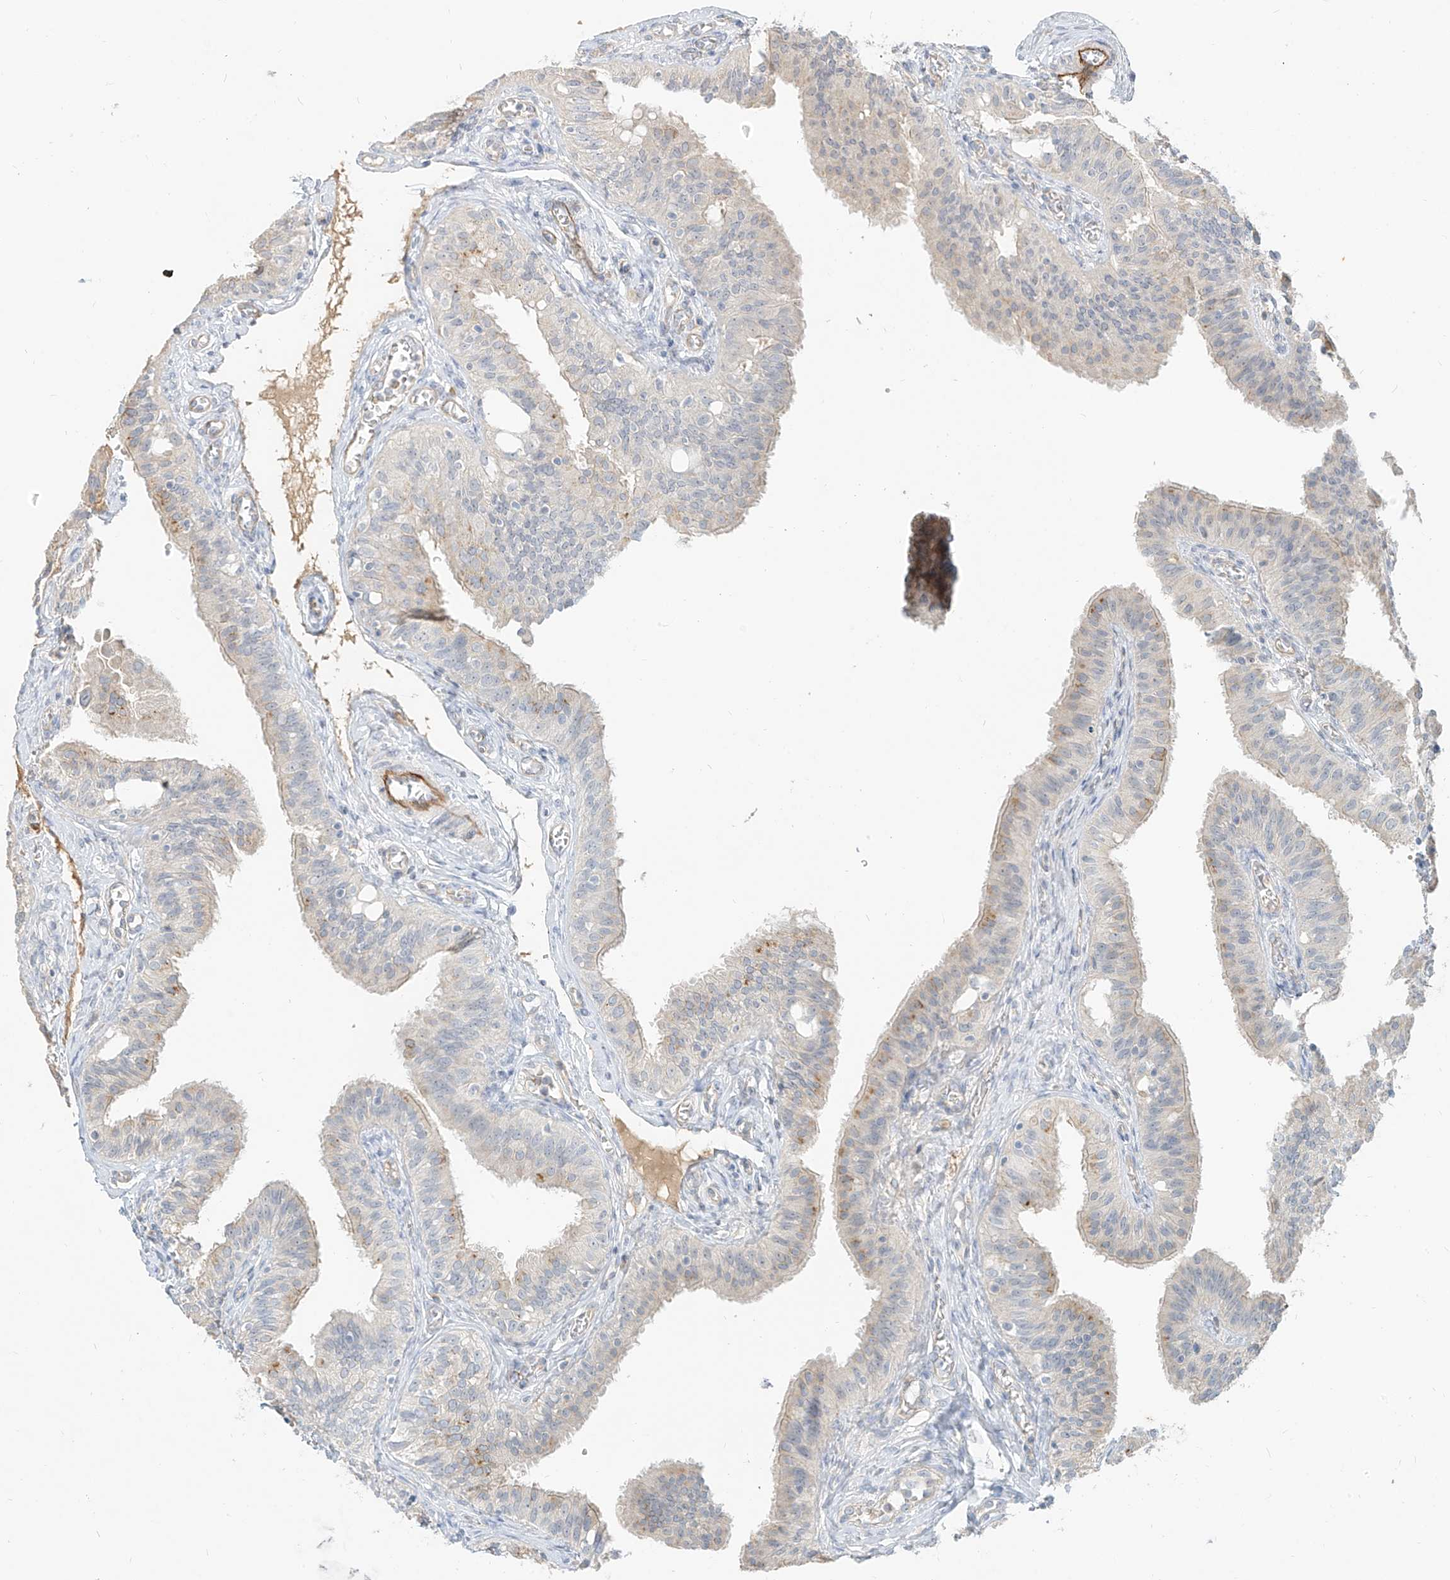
{"staining": {"intensity": "weak", "quantity": "<25%", "location": "cytoplasmic/membranous"}, "tissue": "fallopian tube", "cell_type": "Glandular cells", "image_type": "normal", "snomed": [{"axis": "morphology", "description": "Normal tissue, NOS"}, {"axis": "topography", "description": "Fallopian tube"}, {"axis": "topography", "description": "Ovary"}], "caption": "Immunohistochemistry photomicrograph of normal human fallopian tube stained for a protein (brown), which demonstrates no expression in glandular cells. (DAB IHC visualized using brightfield microscopy, high magnification).", "gene": "C2orf42", "patient": {"sex": "female", "age": 42}}